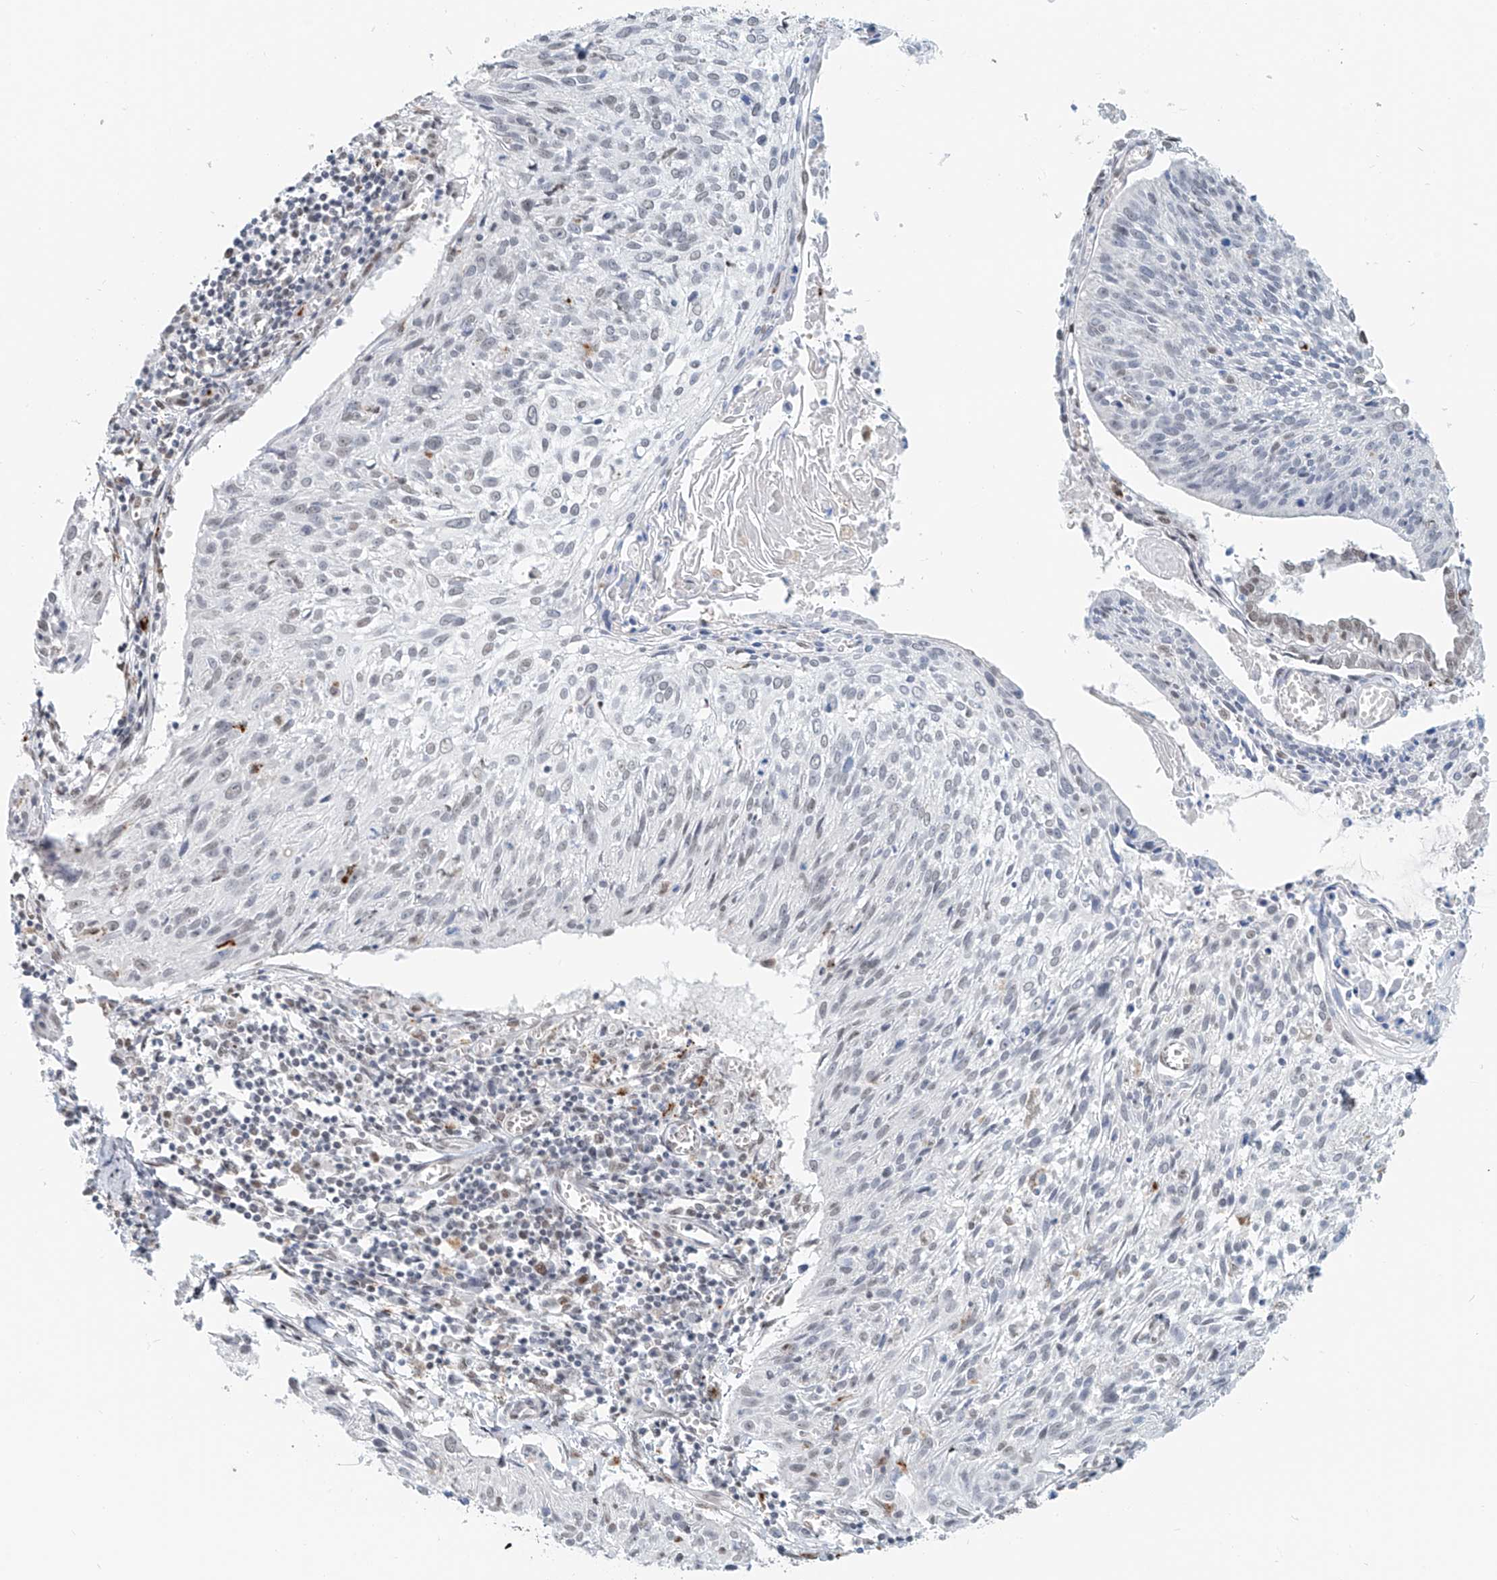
{"staining": {"intensity": "weak", "quantity": "<25%", "location": "nuclear"}, "tissue": "cervical cancer", "cell_type": "Tumor cells", "image_type": "cancer", "snomed": [{"axis": "morphology", "description": "Squamous cell carcinoma, NOS"}, {"axis": "topography", "description": "Cervix"}], "caption": "The micrograph demonstrates no staining of tumor cells in cervical cancer.", "gene": "SASH1", "patient": {"sex": "female", "age": 51}}